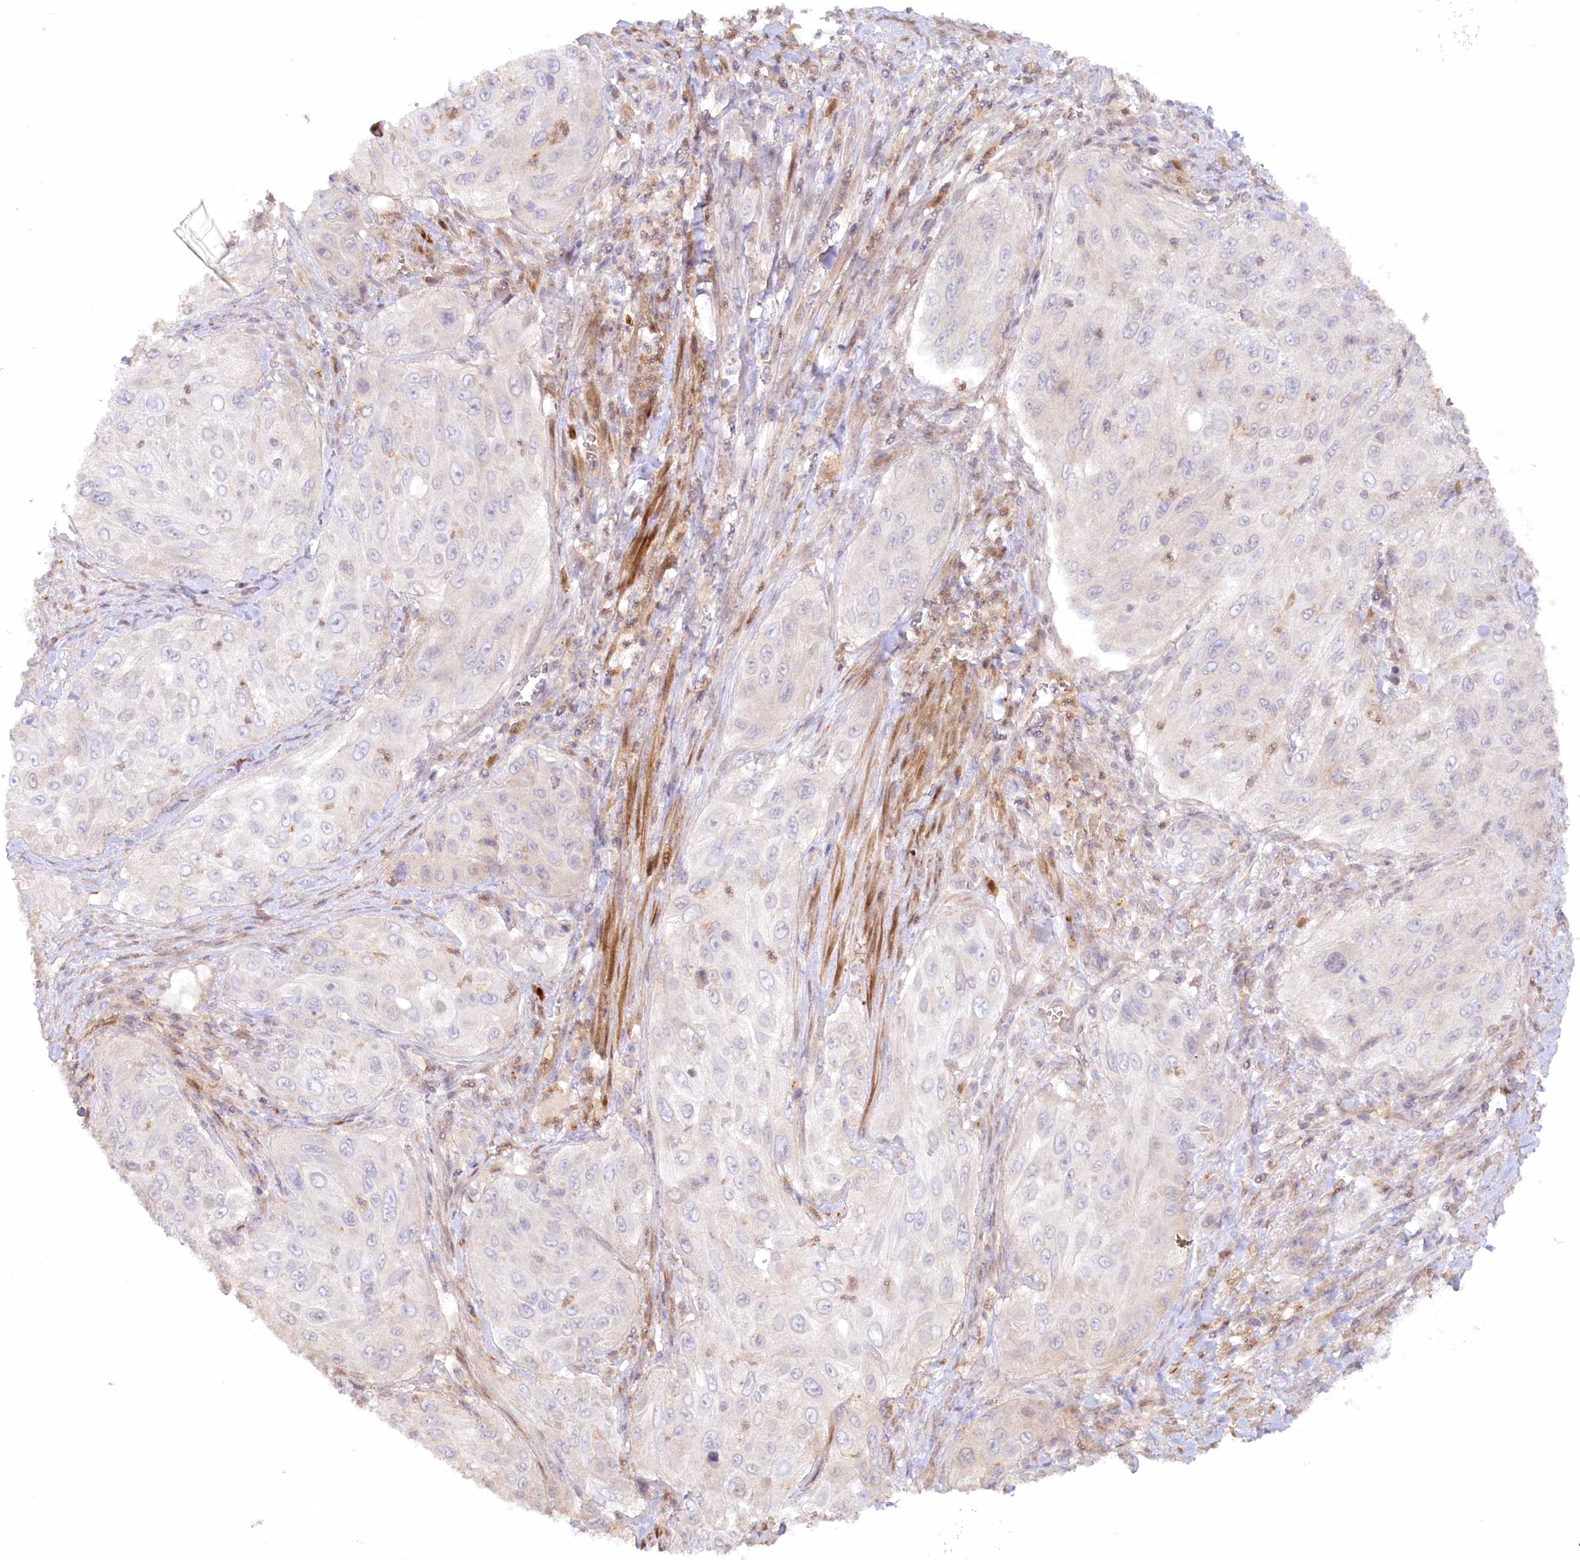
{"staining": {"intensity": "negative", "quantity": "none", "location": "none"}, "tissue": "cervical cancer", "cell_type": "Tumor cells", "image_type": "cancer", "snomed": [{"axis": "morphology", "description": "Squamous cell carcinoma, NOS"}, {"axis": "topography", "description": "Cervix"}], "caption": "Protein analysis of cervical cancer (squamous cell carcinoma) shows no significant positivity in tumor cells. (DAB immunohistochemistry (IHC) visualized using brightfield microscopy, high magnification).", "gene": "GBE1", "patient": {"sex": "female", "age": 42}}